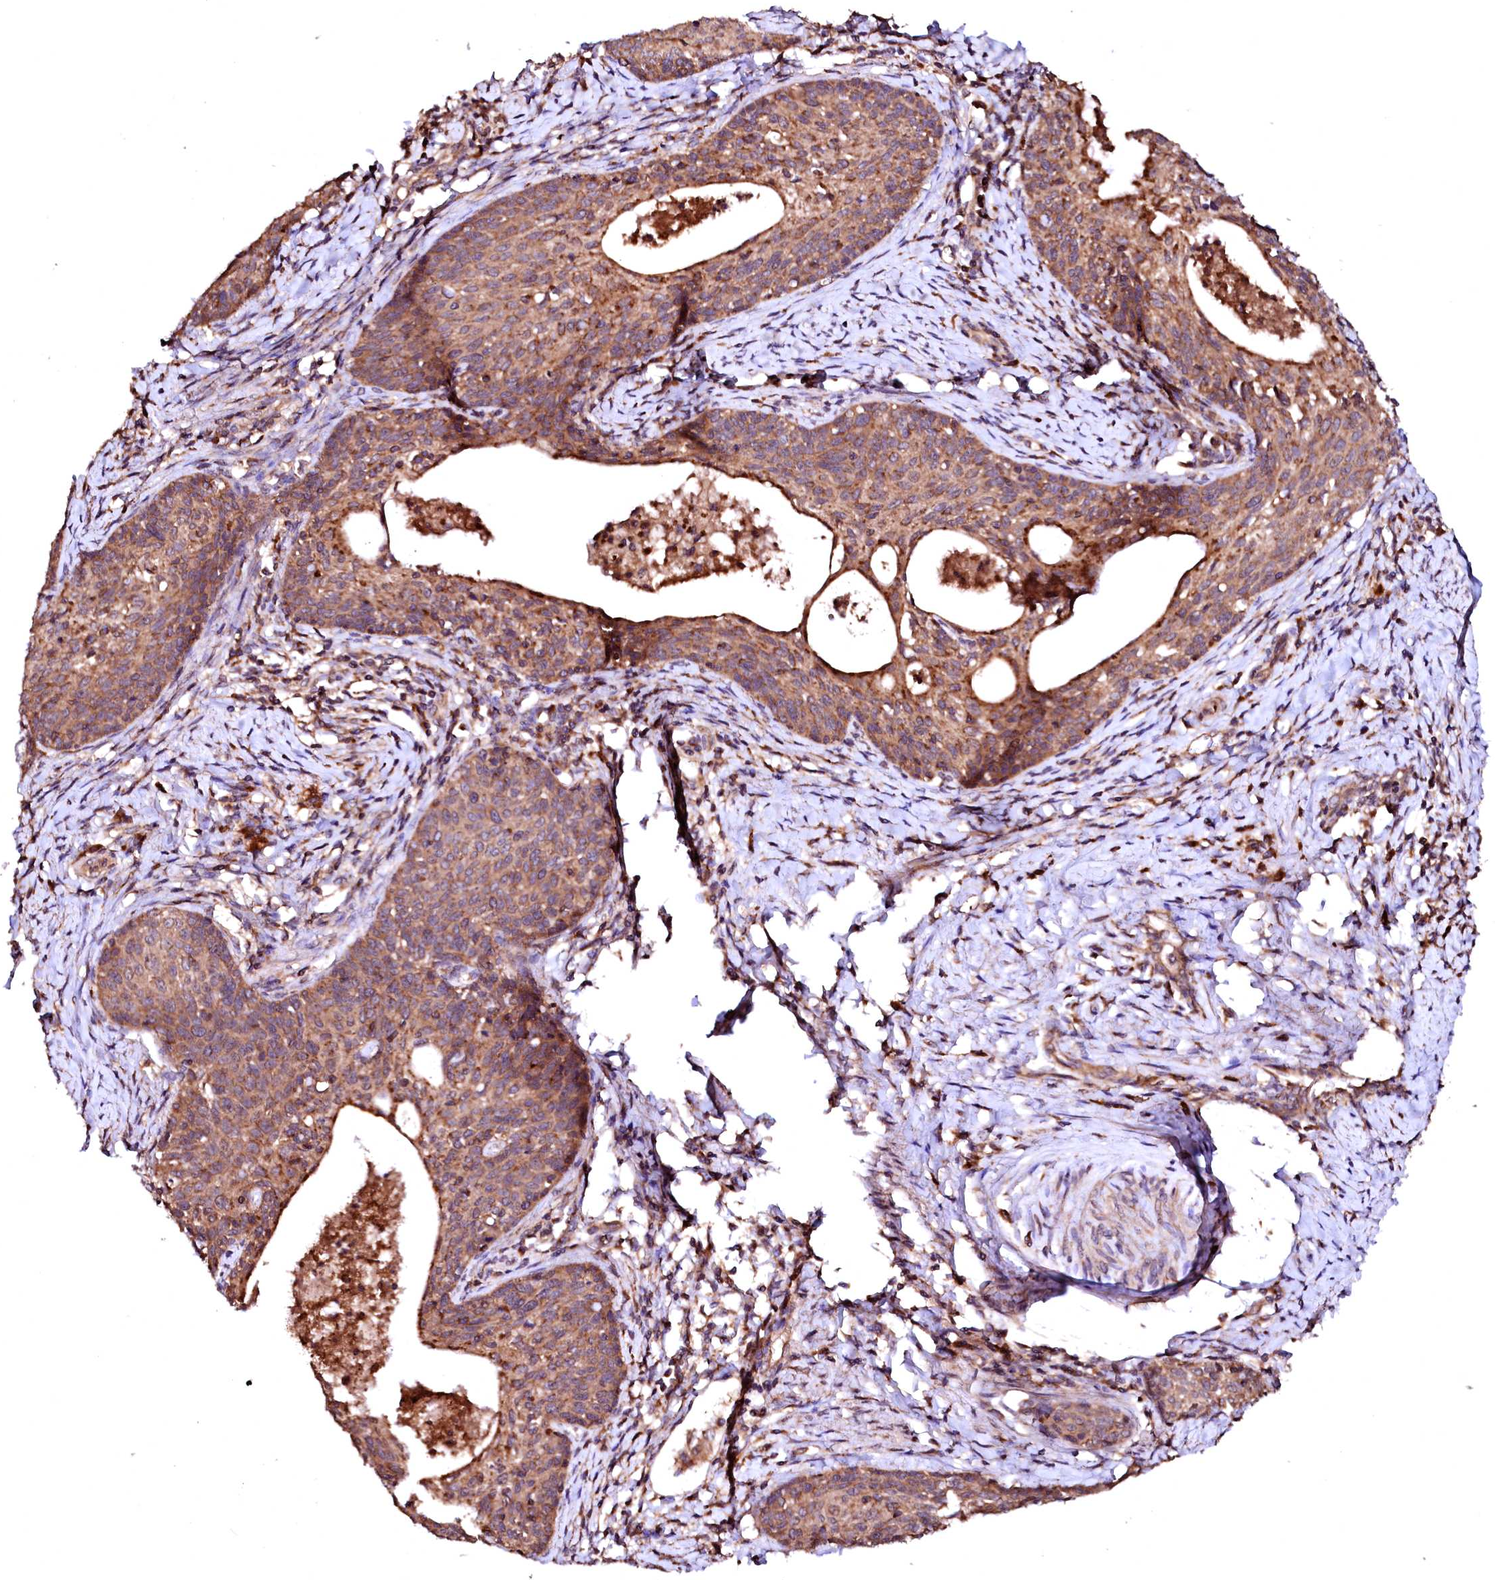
{"staining": {"intensity": "moderate", "quantity": ">75%", "location": "cytoplasmic/membranous"}, "tissue": "cervical cancer", "cell_type": "Tumor cells", "image_type": "cancer", "snomed": [{"axis": "morphology", "description": "Squamous cell carcinoma, NOS"}, {"axis": "topography", "description": "Cervix"}], "caption": "Cervical cancer (squamous cell carcinoma) stained with a protein marker reveals moderate staining in tumor cells.", "gene": "ST3GAL1", "patient": {"sex": "female", "age": 52}}